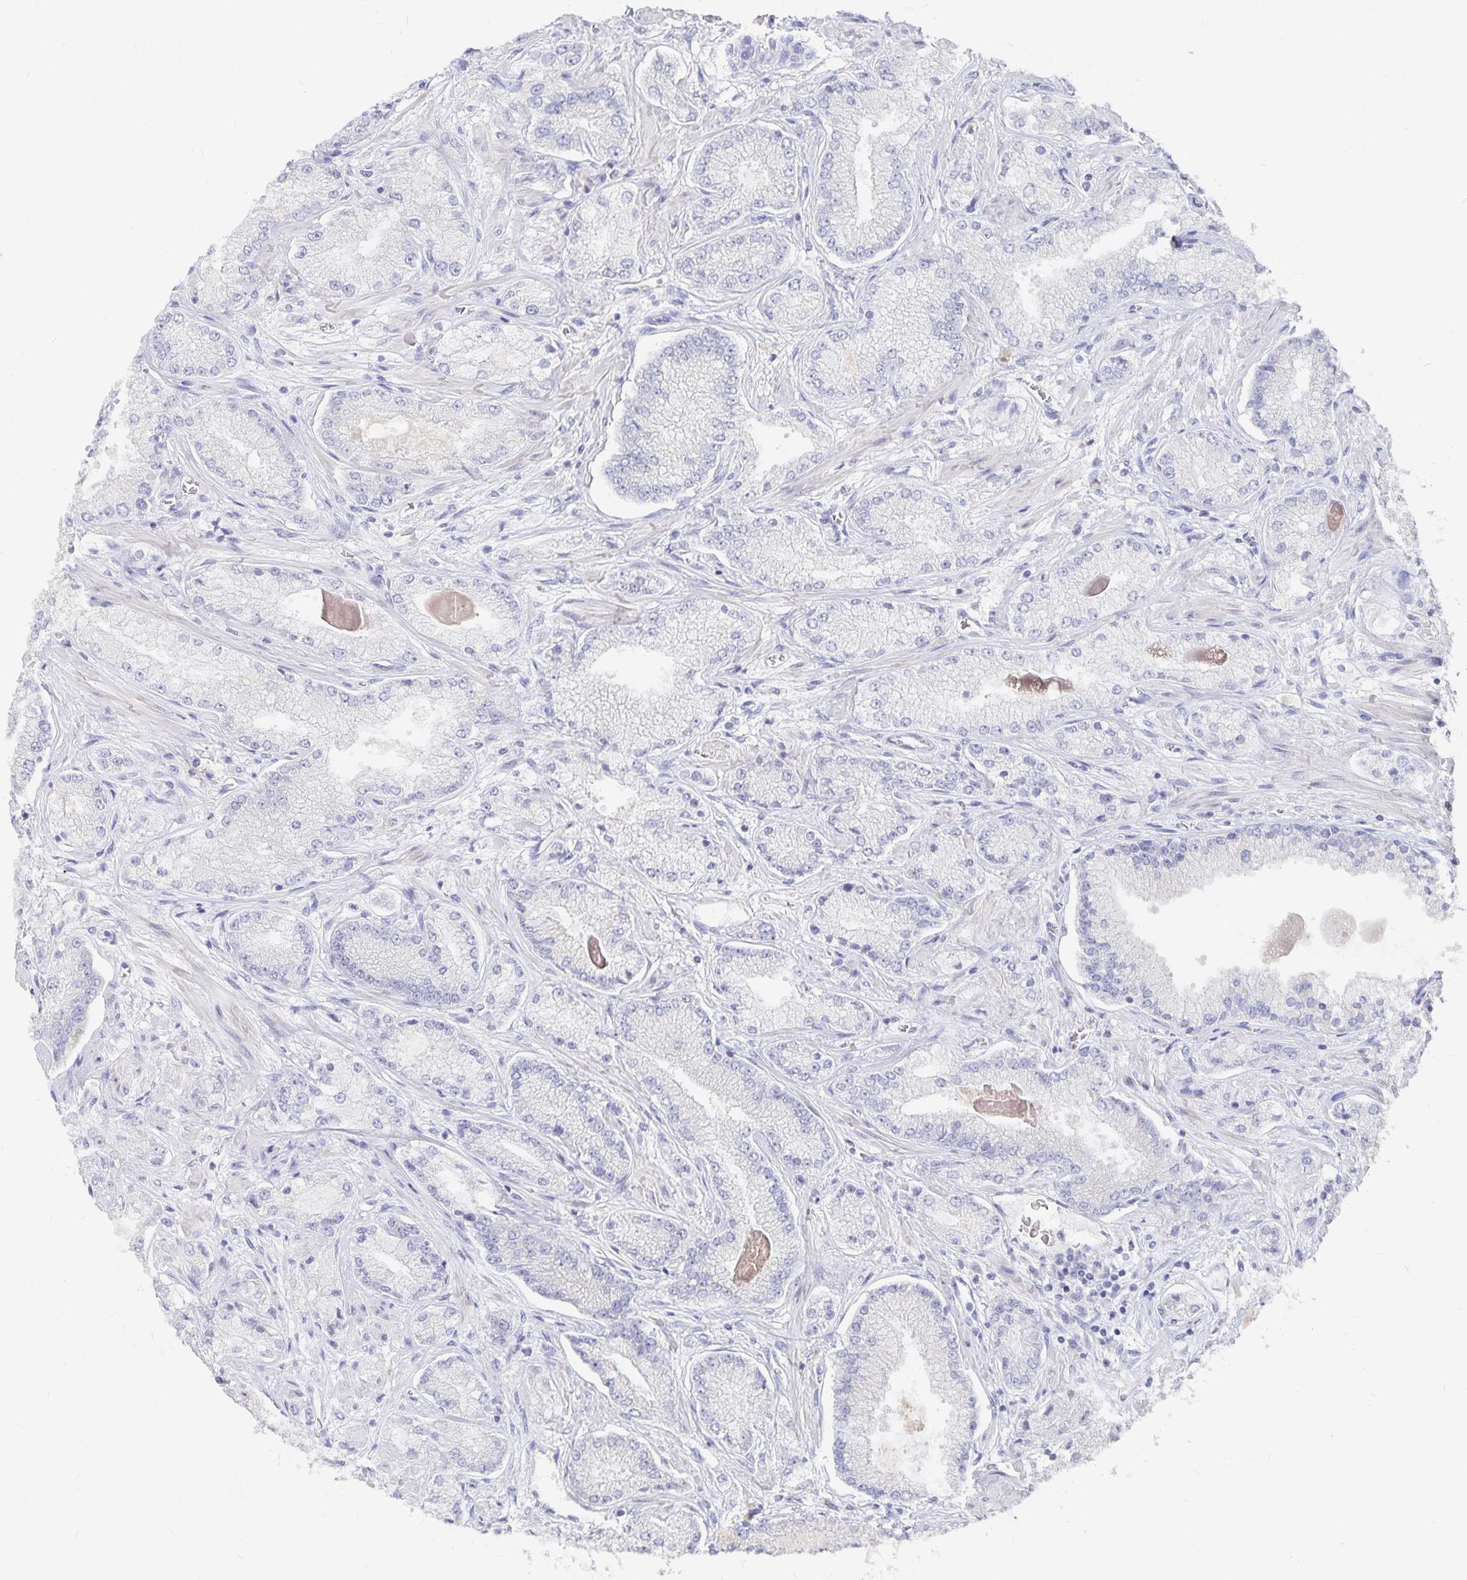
{"staining": {"intensity": "negative", "quantity": "none", "location": "none"}, "tissue": "prostate cancer", "cell_type": "Tumor cells", "image_type": "cancer", "snomed": [{"axis": "morphology", "description": "Normal tissue, NOS"}, {"axis": "morphology", "description": "Adenocarcinoma, High grade"}, {"axis": "topography", "description": "Prostate"}, {"axis": "topography", "description": "Peripheral nerve tissue"}], "caption": "Immunohistochemistry image of human adenocarcinoma (high-grade) (prostate) stained for a protein (brown), which displays no expression in tumor cells. The staining was performed using DAB (3,3'-diaminobenzidine) to visualize the protein expression in brown, while the nuclei were stained in blue with hematoxylin (Magnification: 20x).", "gene": "DNAH9", "patient": {"sex": "male", "age": 68}}